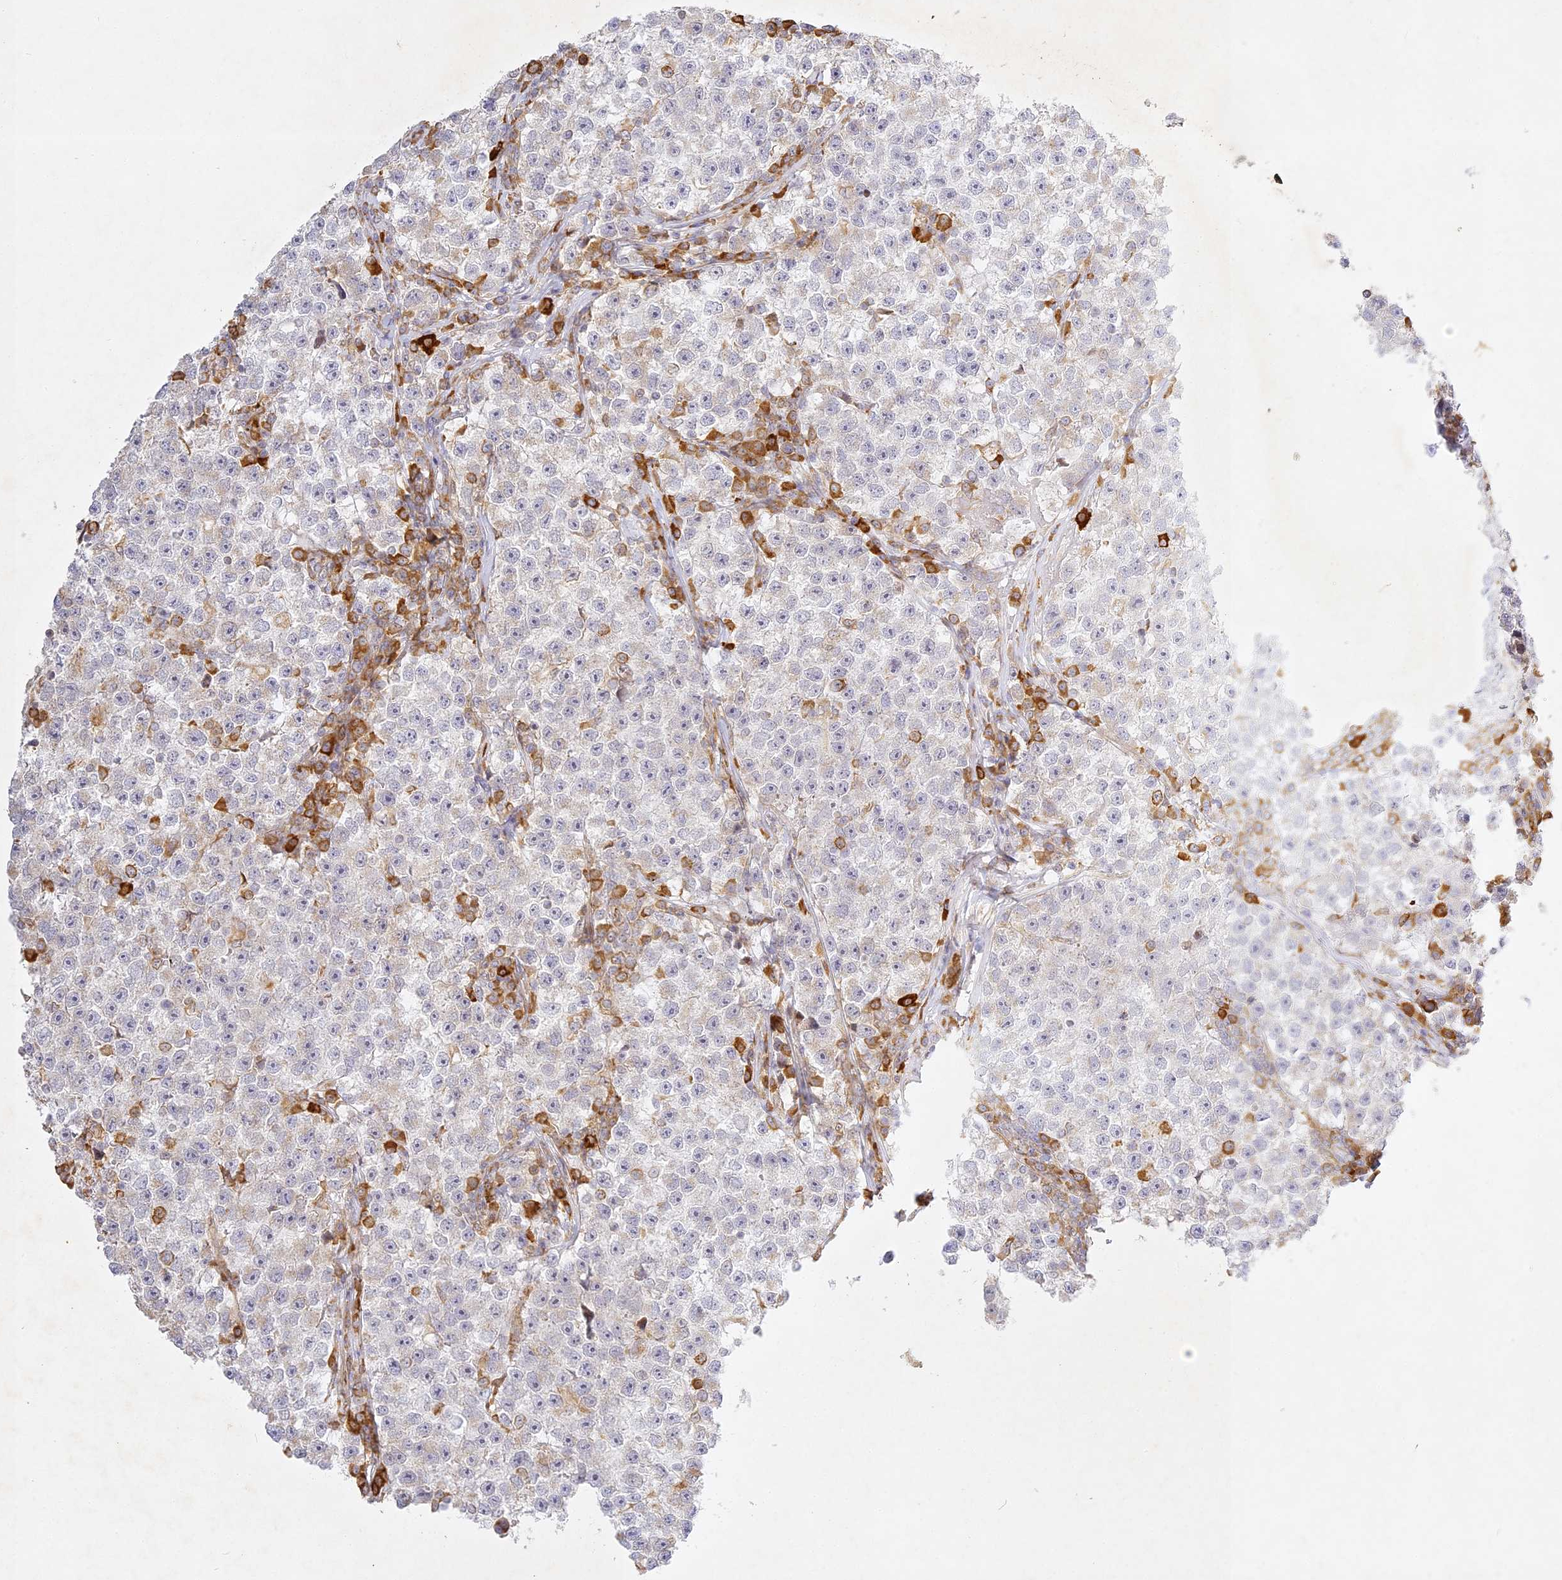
{"staining": {"intensity": "negative", "quantity": "none", "location": "none"}, "tissue": "testis cancer", "cell_type": "Tumor cells", "image_type": "cancer", "snomed": [{"axis": "morphology", "description": "Seminoma, NOS"}, {"axis": "topography", "description": "Testis"}], "caption": "Tumor cells show no significant expression in testis seminoma.", "gene": "SLC30A5", "patient": {"sex": "male", "age": 22}}